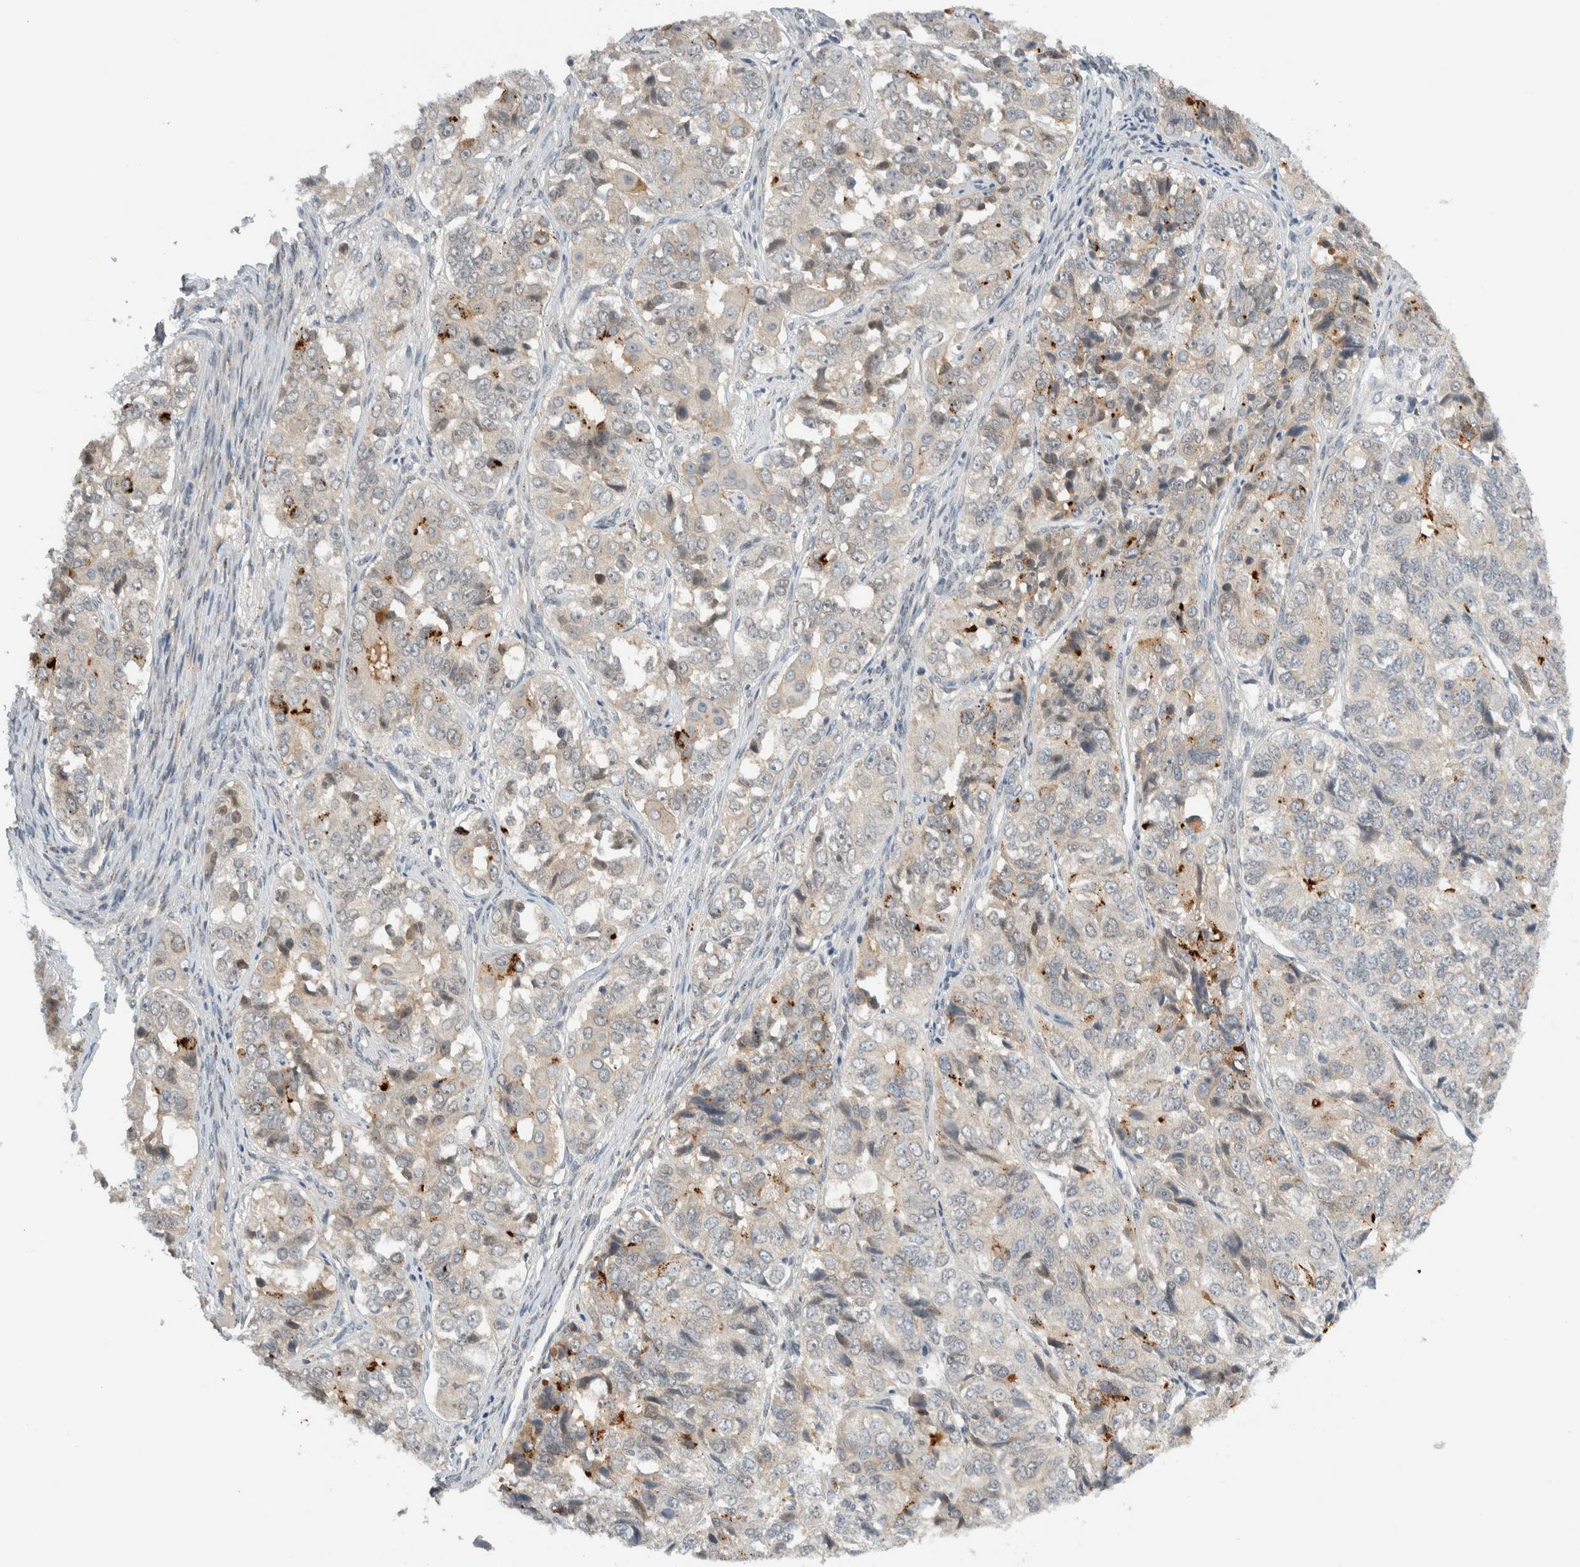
{"staining": {"intensity": "weak", "quantity": ">75%", "location": "cytoplasmic/membranous"}, "tissue": "ovarian cancer", "cell_type": "Tumor cells", "image_type": "cancer", "snomed": [{"axis": "morphology", "description": "Carcinoma, endometroid"}, {"axis": "topography", "description": "Ovary"}], "caption": "DAB immunohistochemical staining of human ovarian endometroid carcinoma demonstrates weak cytoplasmic/membranous protein staining in about >75% of tumor cells.", "gene": "MPRIP", "patient": {"sex": "female", "age": 51}}